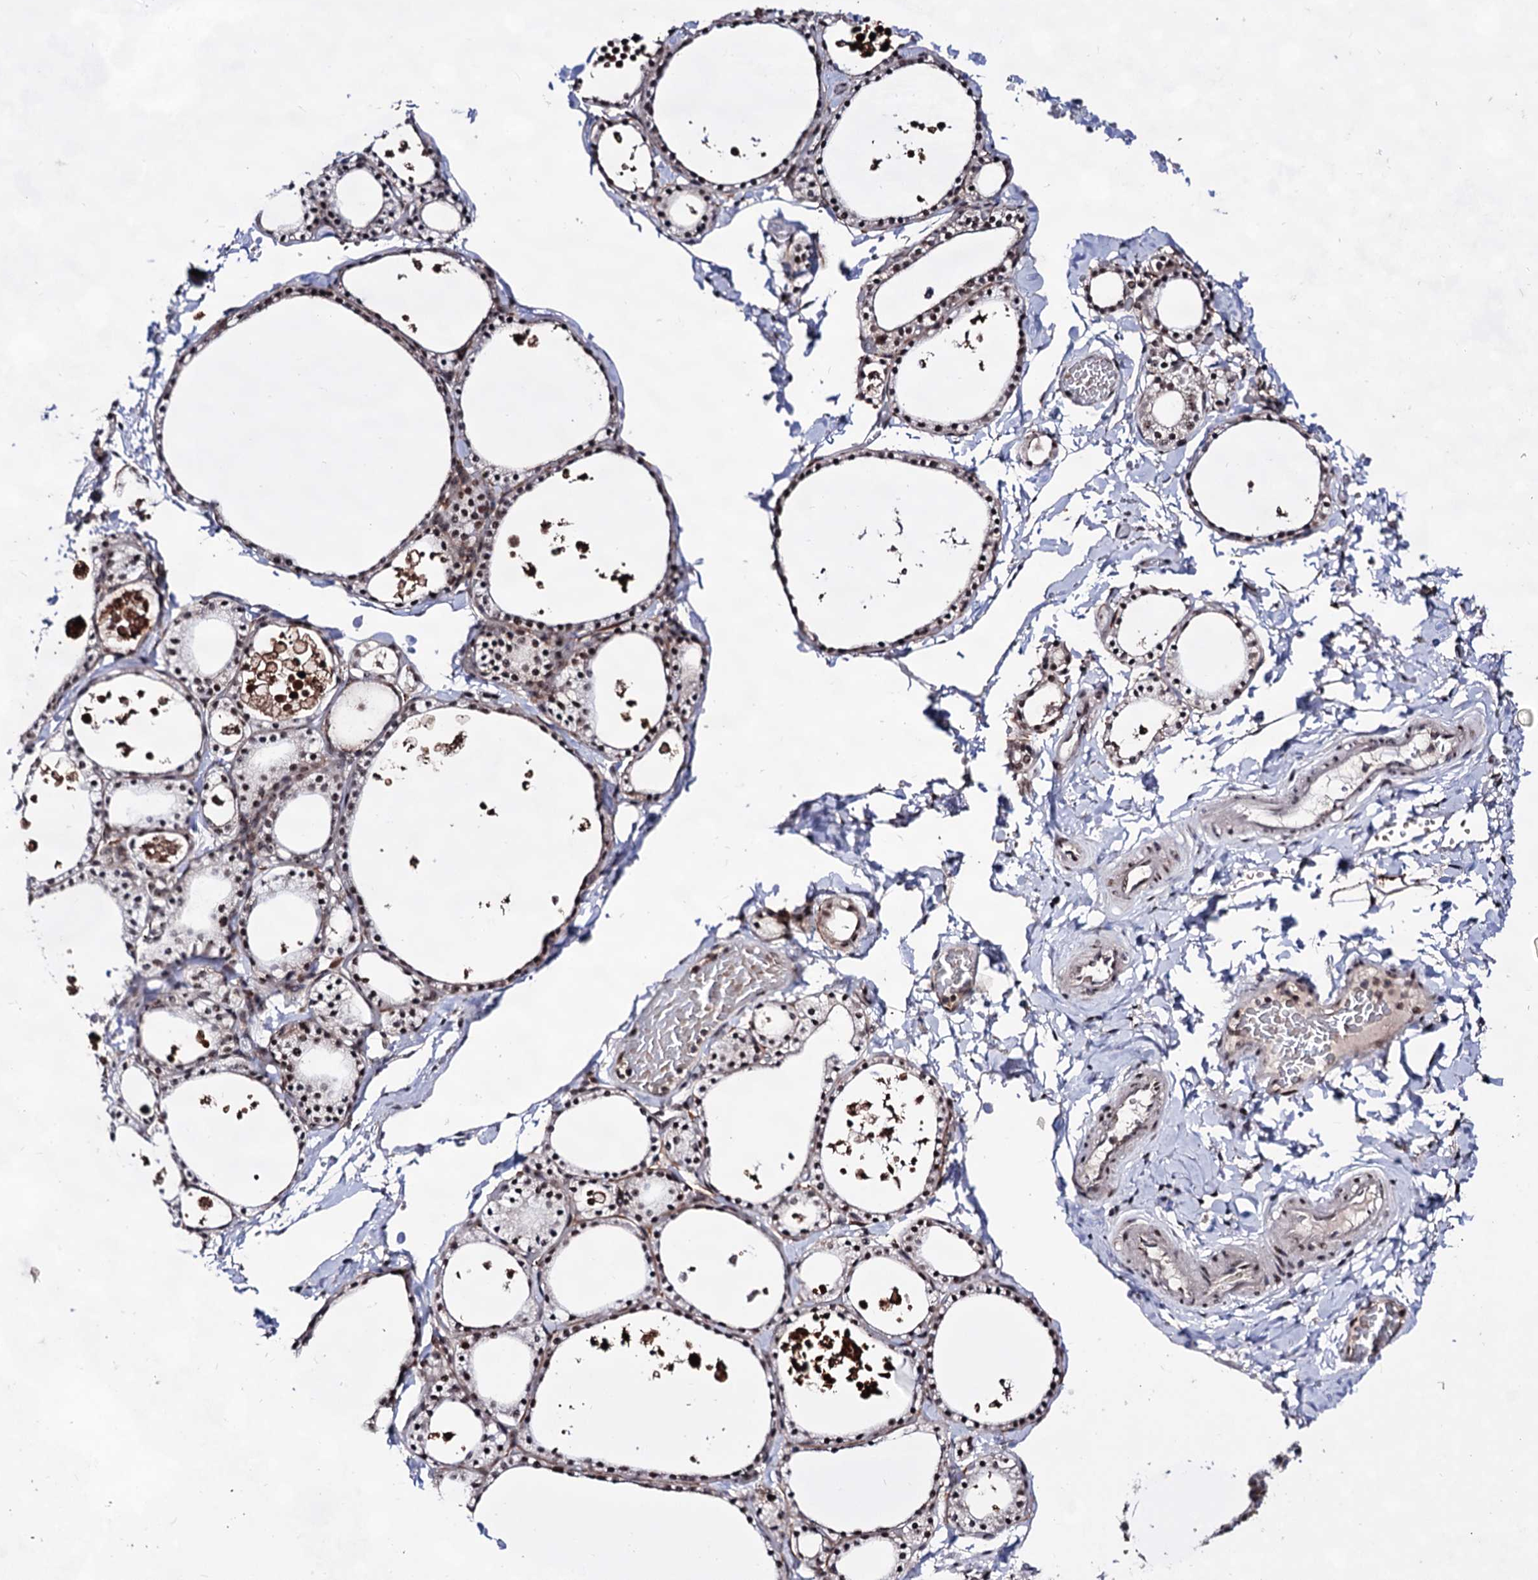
{"staining": {"intensity": "moderate", "quantity": ">75%", "location": "nuclear"}, "tissue": "thyroid gland", "cell_type": "Glandular cells", "image_type": "normal", "snomed": [{"axis": "morphology", "description": "Normal tissue, NOS"}, {"axis": "topography", "description": "Thyroid gland"}], "caption": "IHC micrograph of normal thyroid gland: human thyroid gland stained using IHC reveals medium levels of moderate protein expression localized specifically in the nuclear of glandular cells, appearing as a nuclear brown color.", "gene": "EXOSC10", "patient": {"sex": "male", "age": 56}}